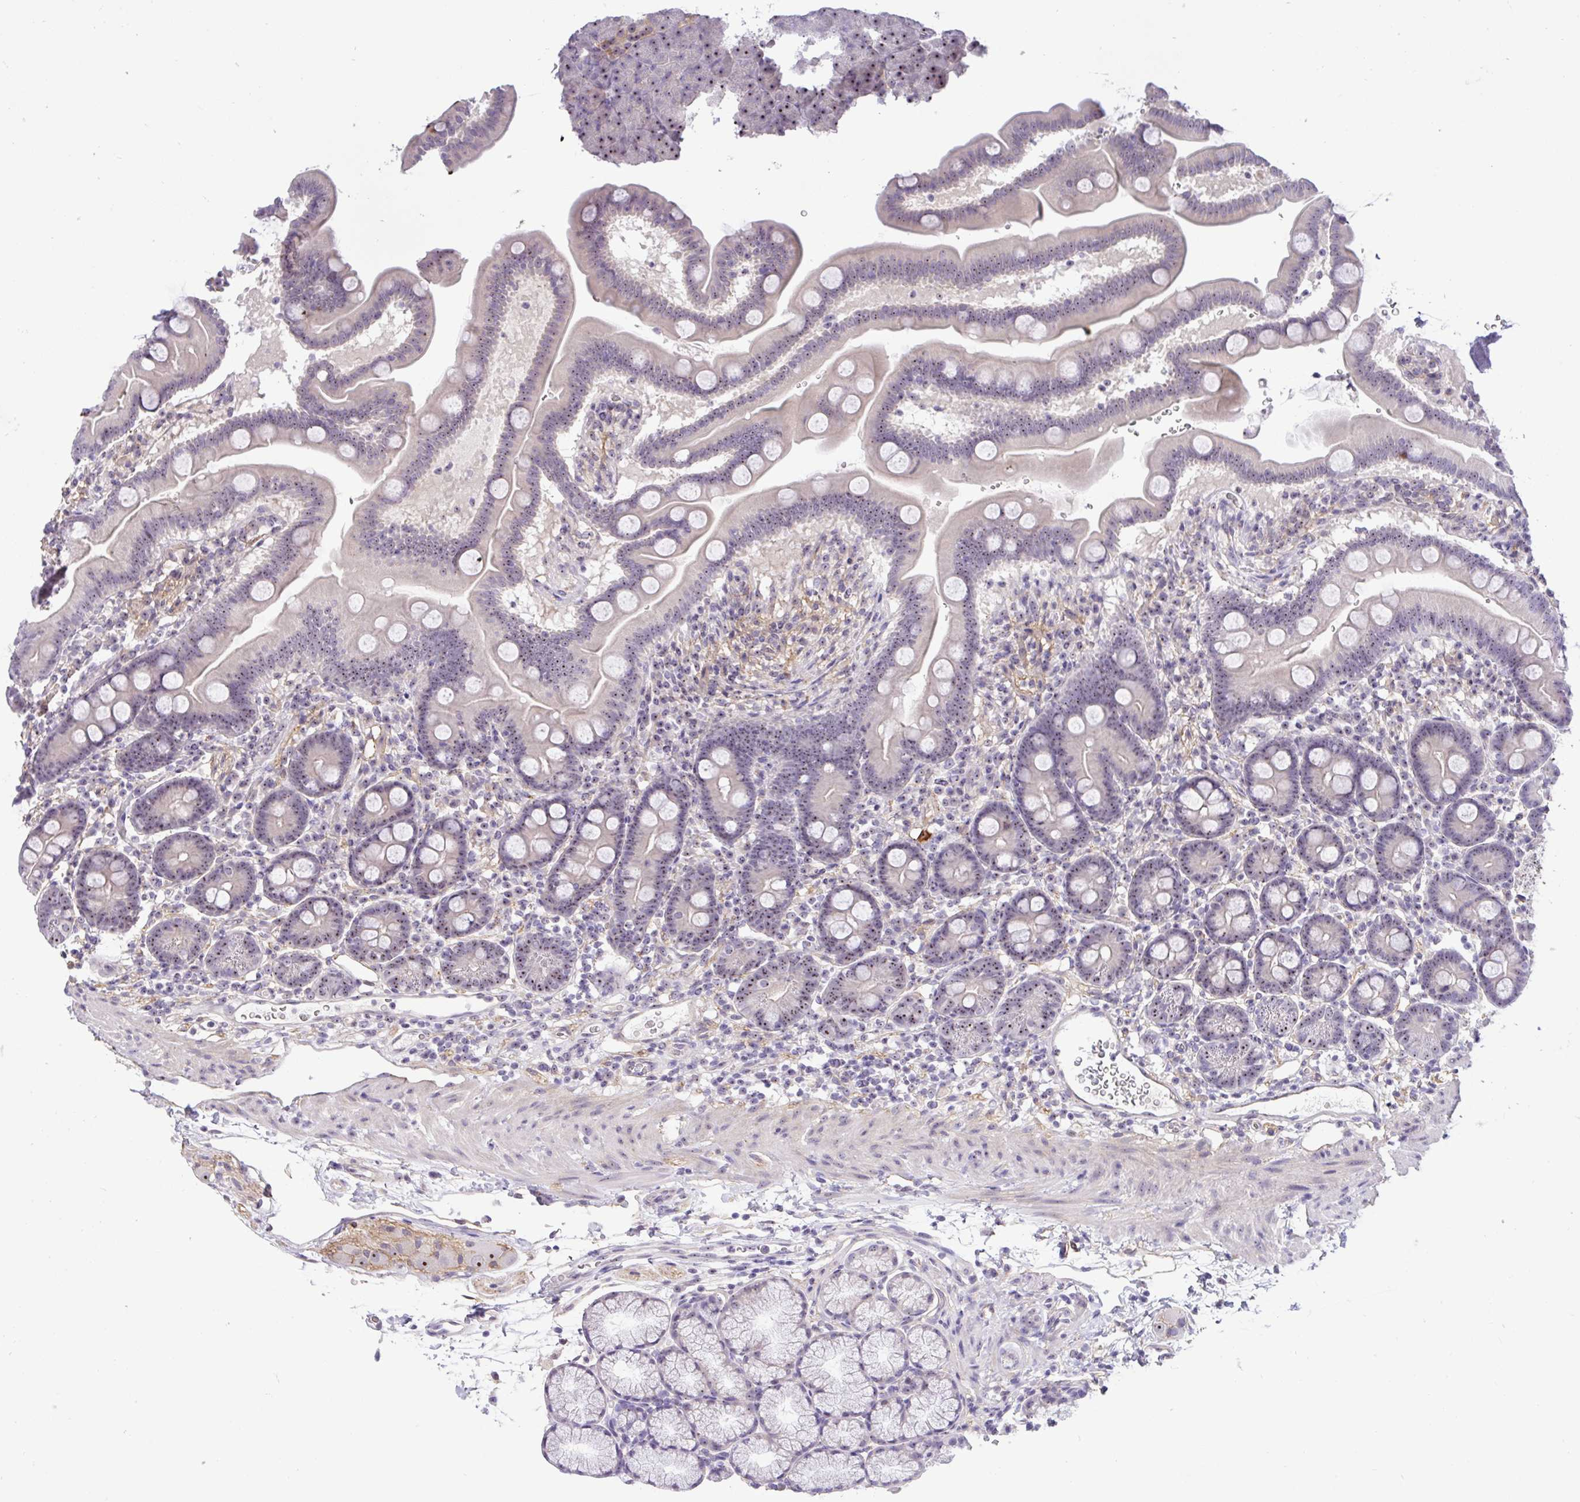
{"staining": {"intensity": "weak", "quantity": "25%-75%", "location": "nuclear"}, "tissue": "duodenum", "cell_type": "Glandular cells", "image_type": "normal", "snomed": [{"axis": "morphology", "description": "Normal tissue, NOS"}, {"axis": "topography", "description": "Duodenum"}], "caption": "A low amount of weak nuclear staining is appreciated in about 25%-75% of glandular cells in benign duodenum. (DAB IHC with brightfield microscopy, high magnification).", "gene": "MXRA8", "patient": {"sex": "male", "age": 59}}